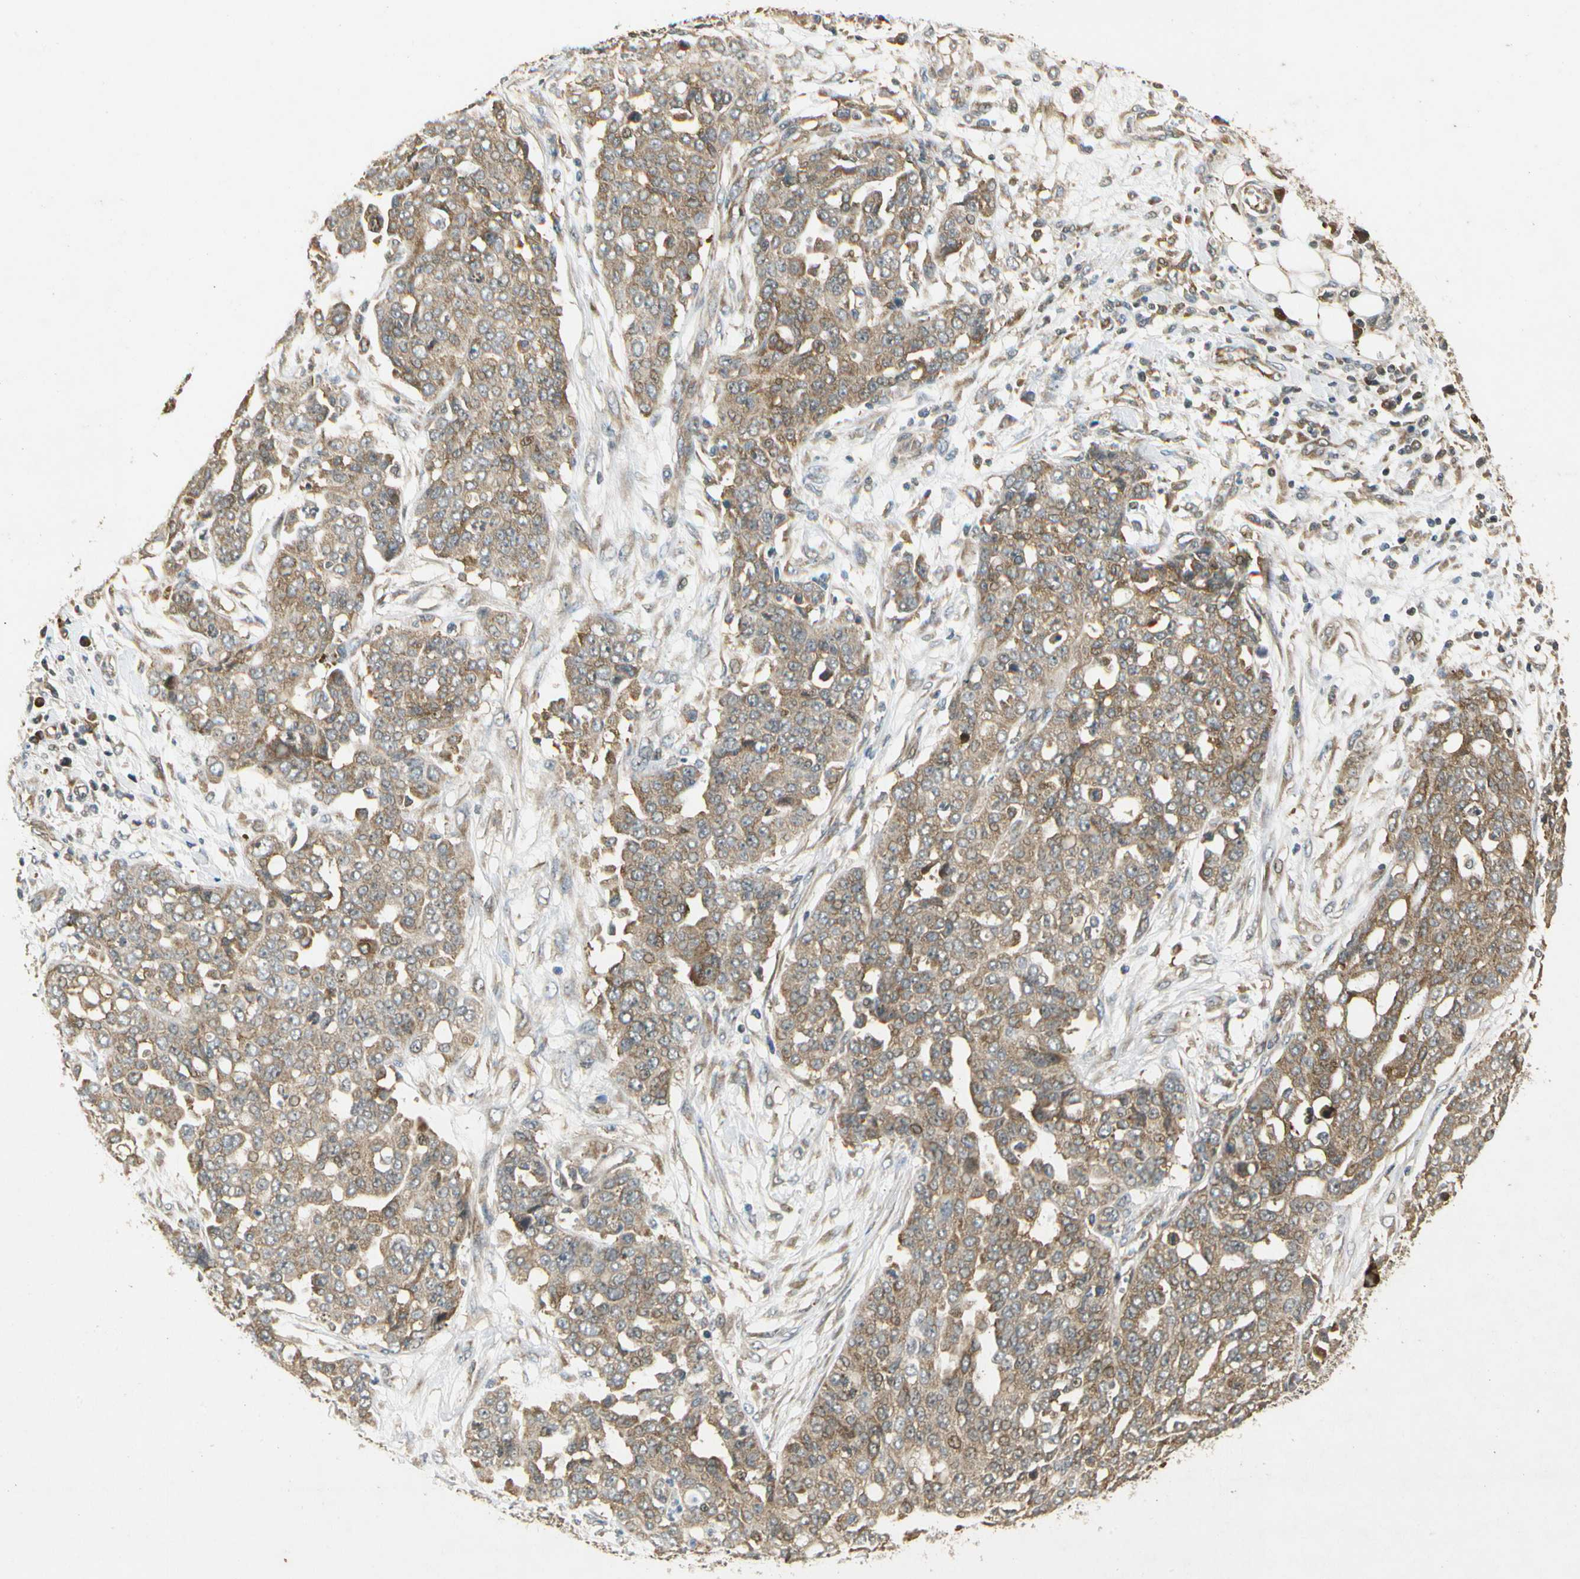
{"staining": {"intensity": "moderate", "quantity": ">75%", "location": "cytoplasmic/membranous"}, "tissue": "ovarian cancer", "cell_type": "Tumor cells", "image_type": "cancer", "snomed": [{"axis": "morphology", "description": "Cystadenocarcinoma, serous, NOS"}, {"axis": "topography", "description": "Soft tissue"}, {"axis": "topography", "description": "Ovary"}], "caption": "This micrograph reveals immunohistochemistry (IHC) staining of serous cystadenocarcinoma (ovarian), with medium moderate cytoplasmic/membranous positivity in approximately >75% of tumor cells.", "gene": "EIF1AX", "patient": {"sex": "female", "age": 57}}